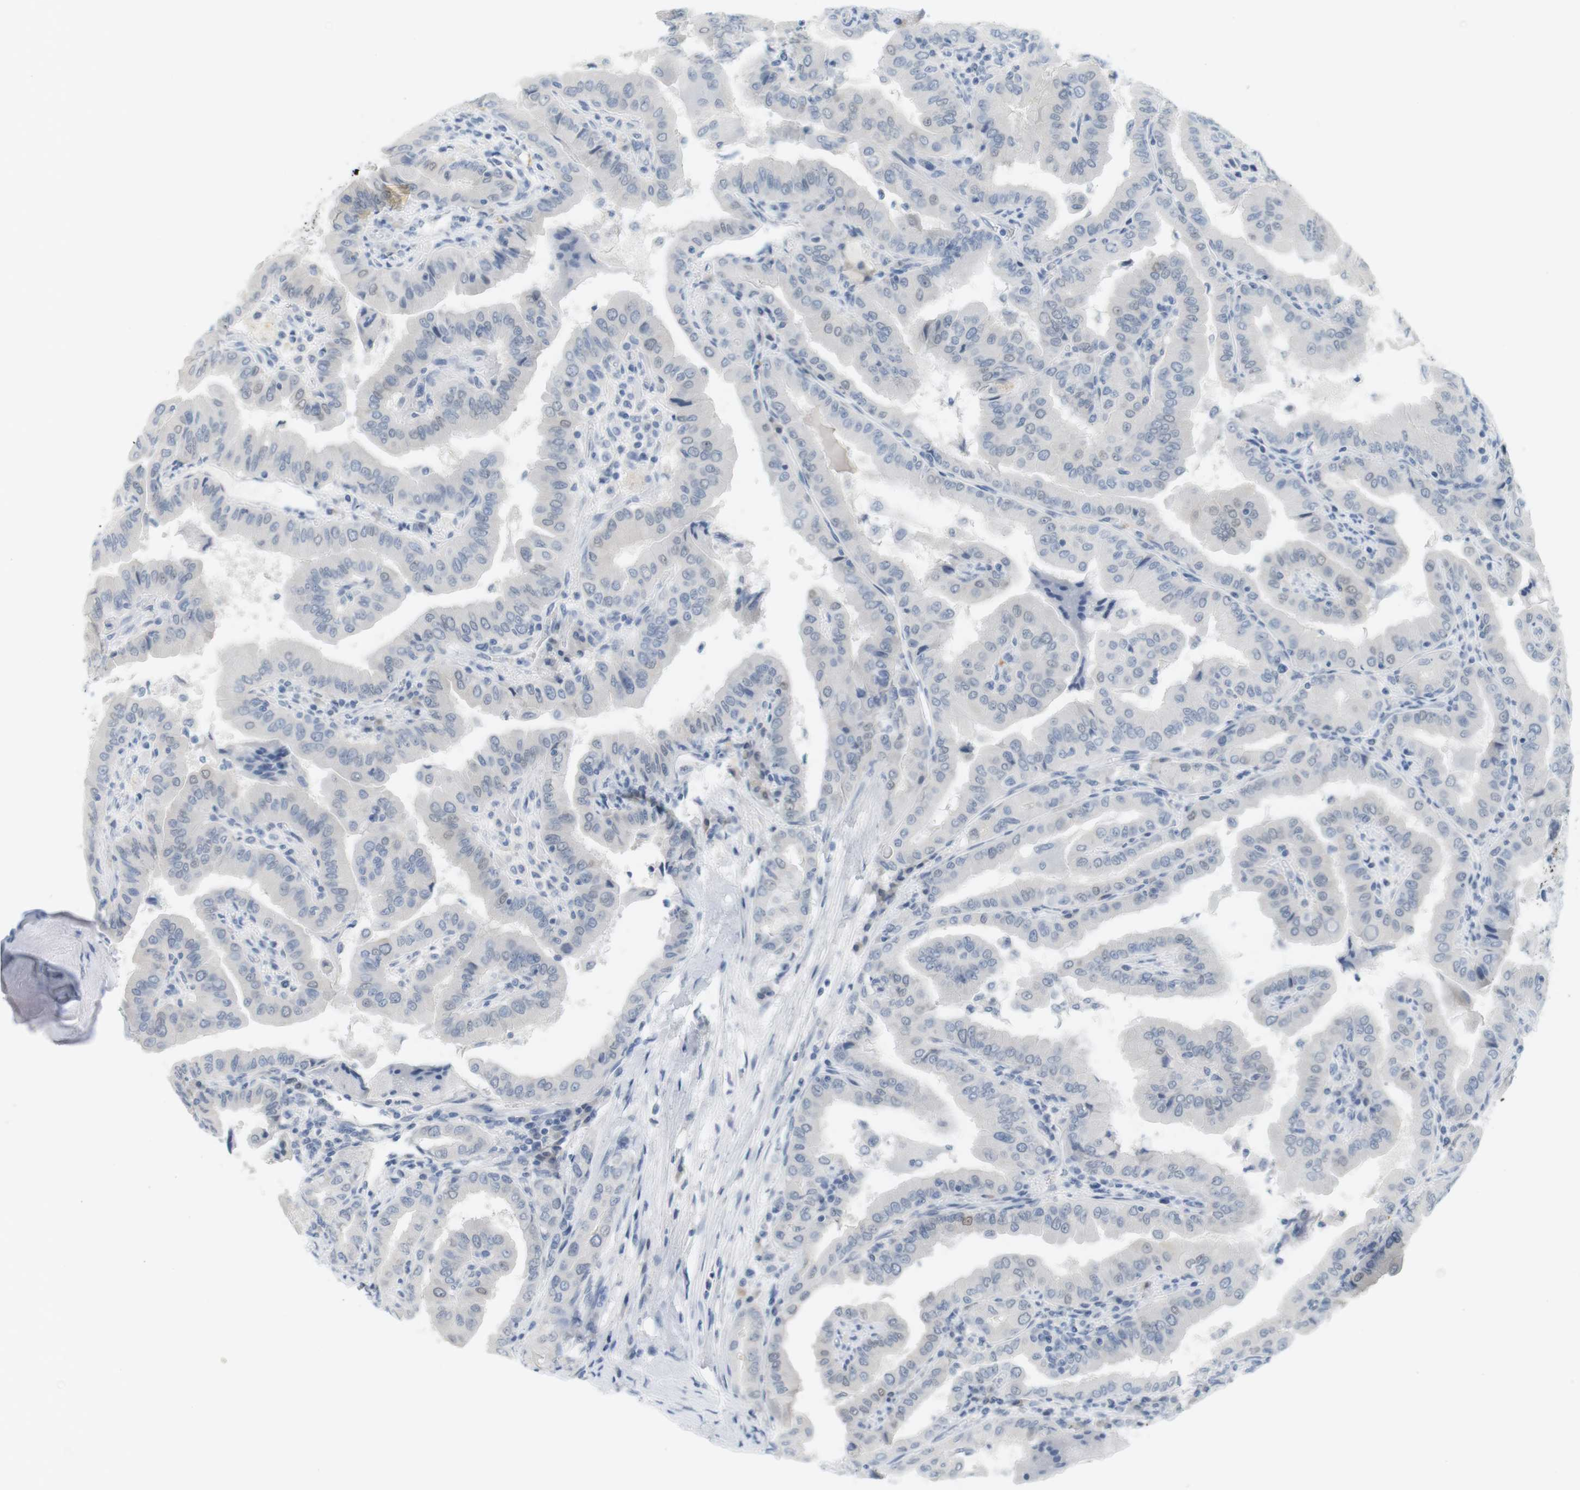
{"staining": {"intensity": "negative", "quantity": "none", "location": "none"}, "tissue": "thyroid cancer", "cell_type": "Tumor cells", "image_type": "cancer", "snomed": [{"axis": "morphology", "description": "Papillary adenocarcinoma, NOS"}, {"axis": "topography", "description": "Thyroid gland"}], "caption": "A high-resolution micrograph shows immunohistochemistry (IHC) staining of thyroid papillary adenocarcinoma, which displays no significant positivity in tumor cells.", "gene": "CREB3L2", "patient": {"sex": "male", "age": 33}}